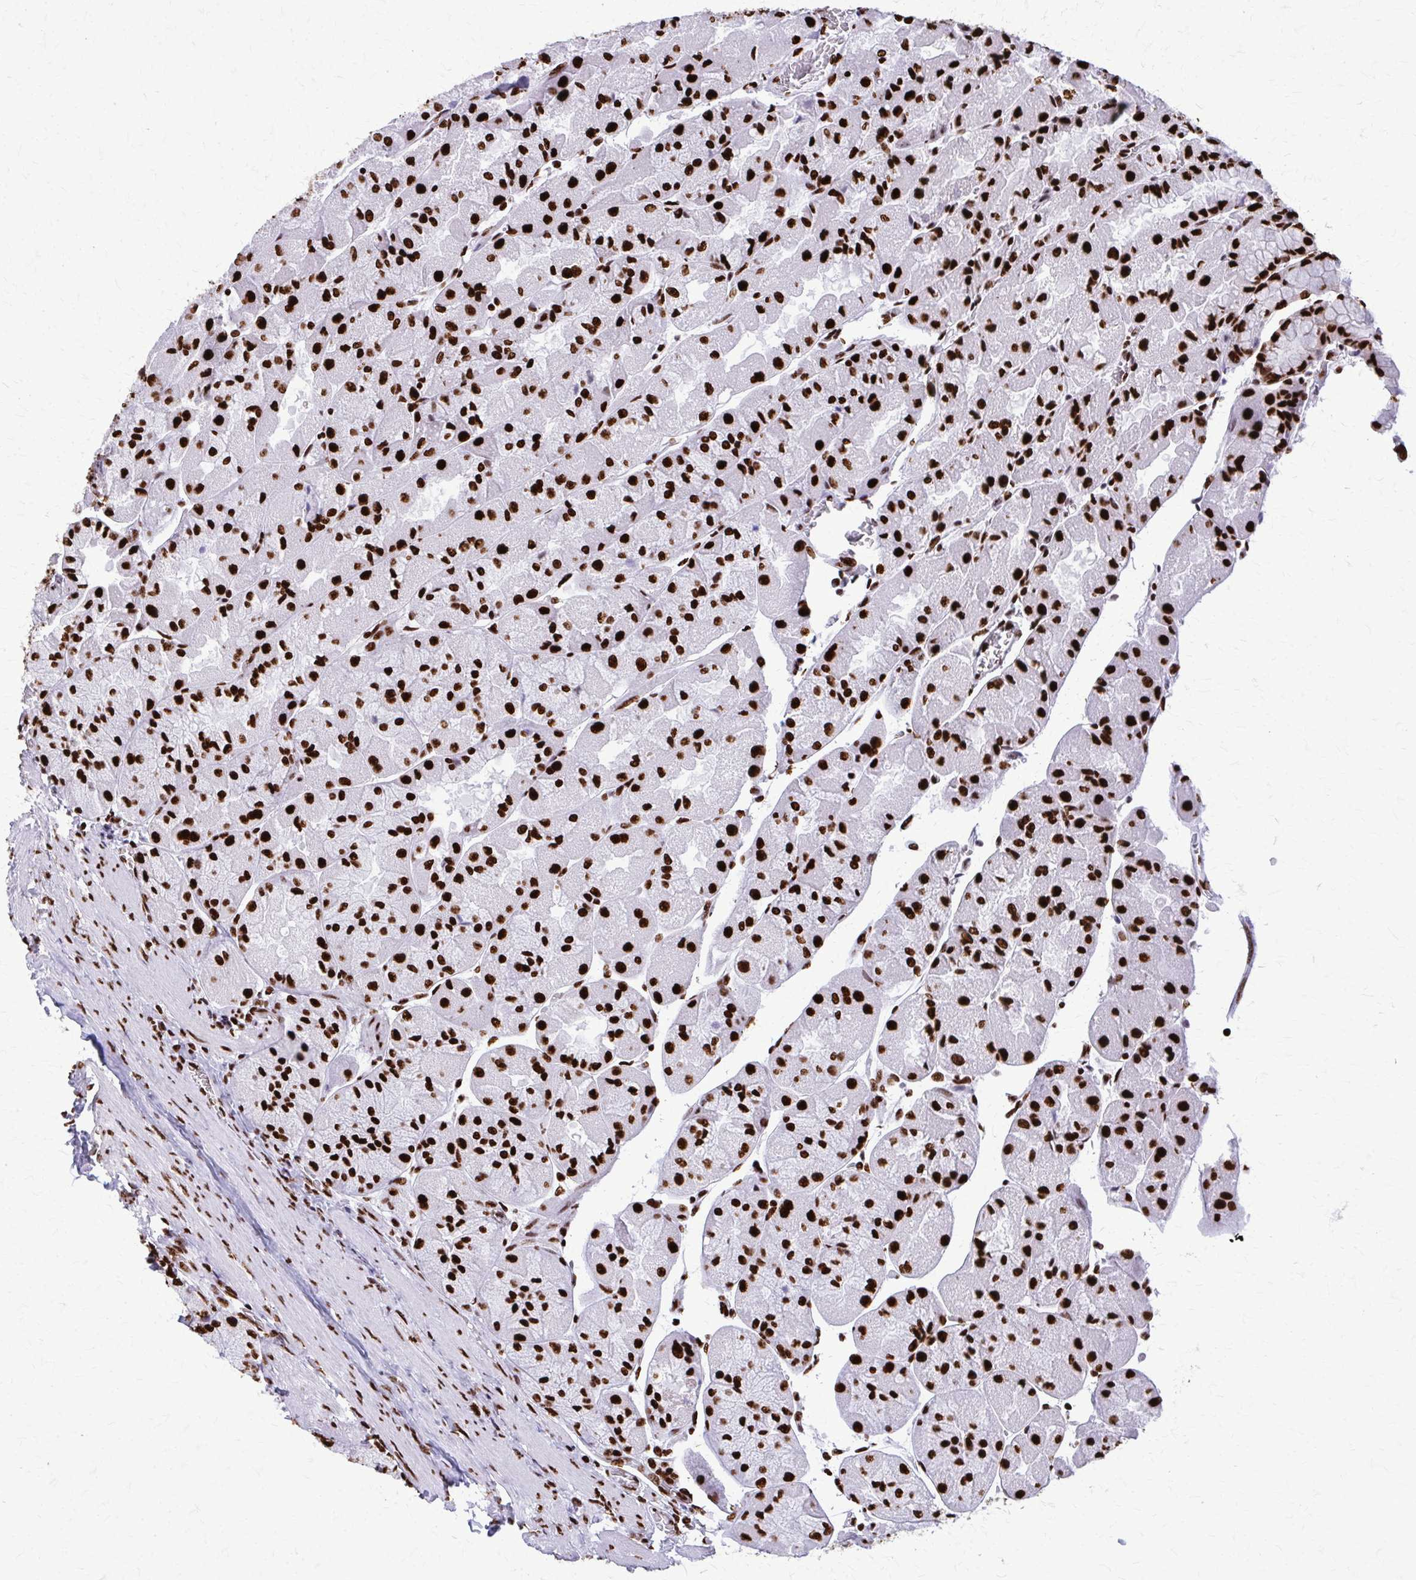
{"staining": {"intensity": "strong", "quantity": ">75%", "location": "nuclear"}, "tissue": "stomach", "cell_type": "Glandular cells", "image_type": "normal", "snomed": [{"axis": "morphology", "description": "Normal tissue, NOS"}, {"axis": "topography", "description": "Stomach"}], "caption": "Immunohistochemical staining of unremarkable human stomach exhibits >75% levels of strong nuclear protein staining in approximately >75% of glandular cells. The staining was performed using DAB, with brown indicating positive protein expression. Nuclei are stained blue with hematoxylin.", "gene": "SFPQ", "patient": {"sex": "female", "age": 61}}